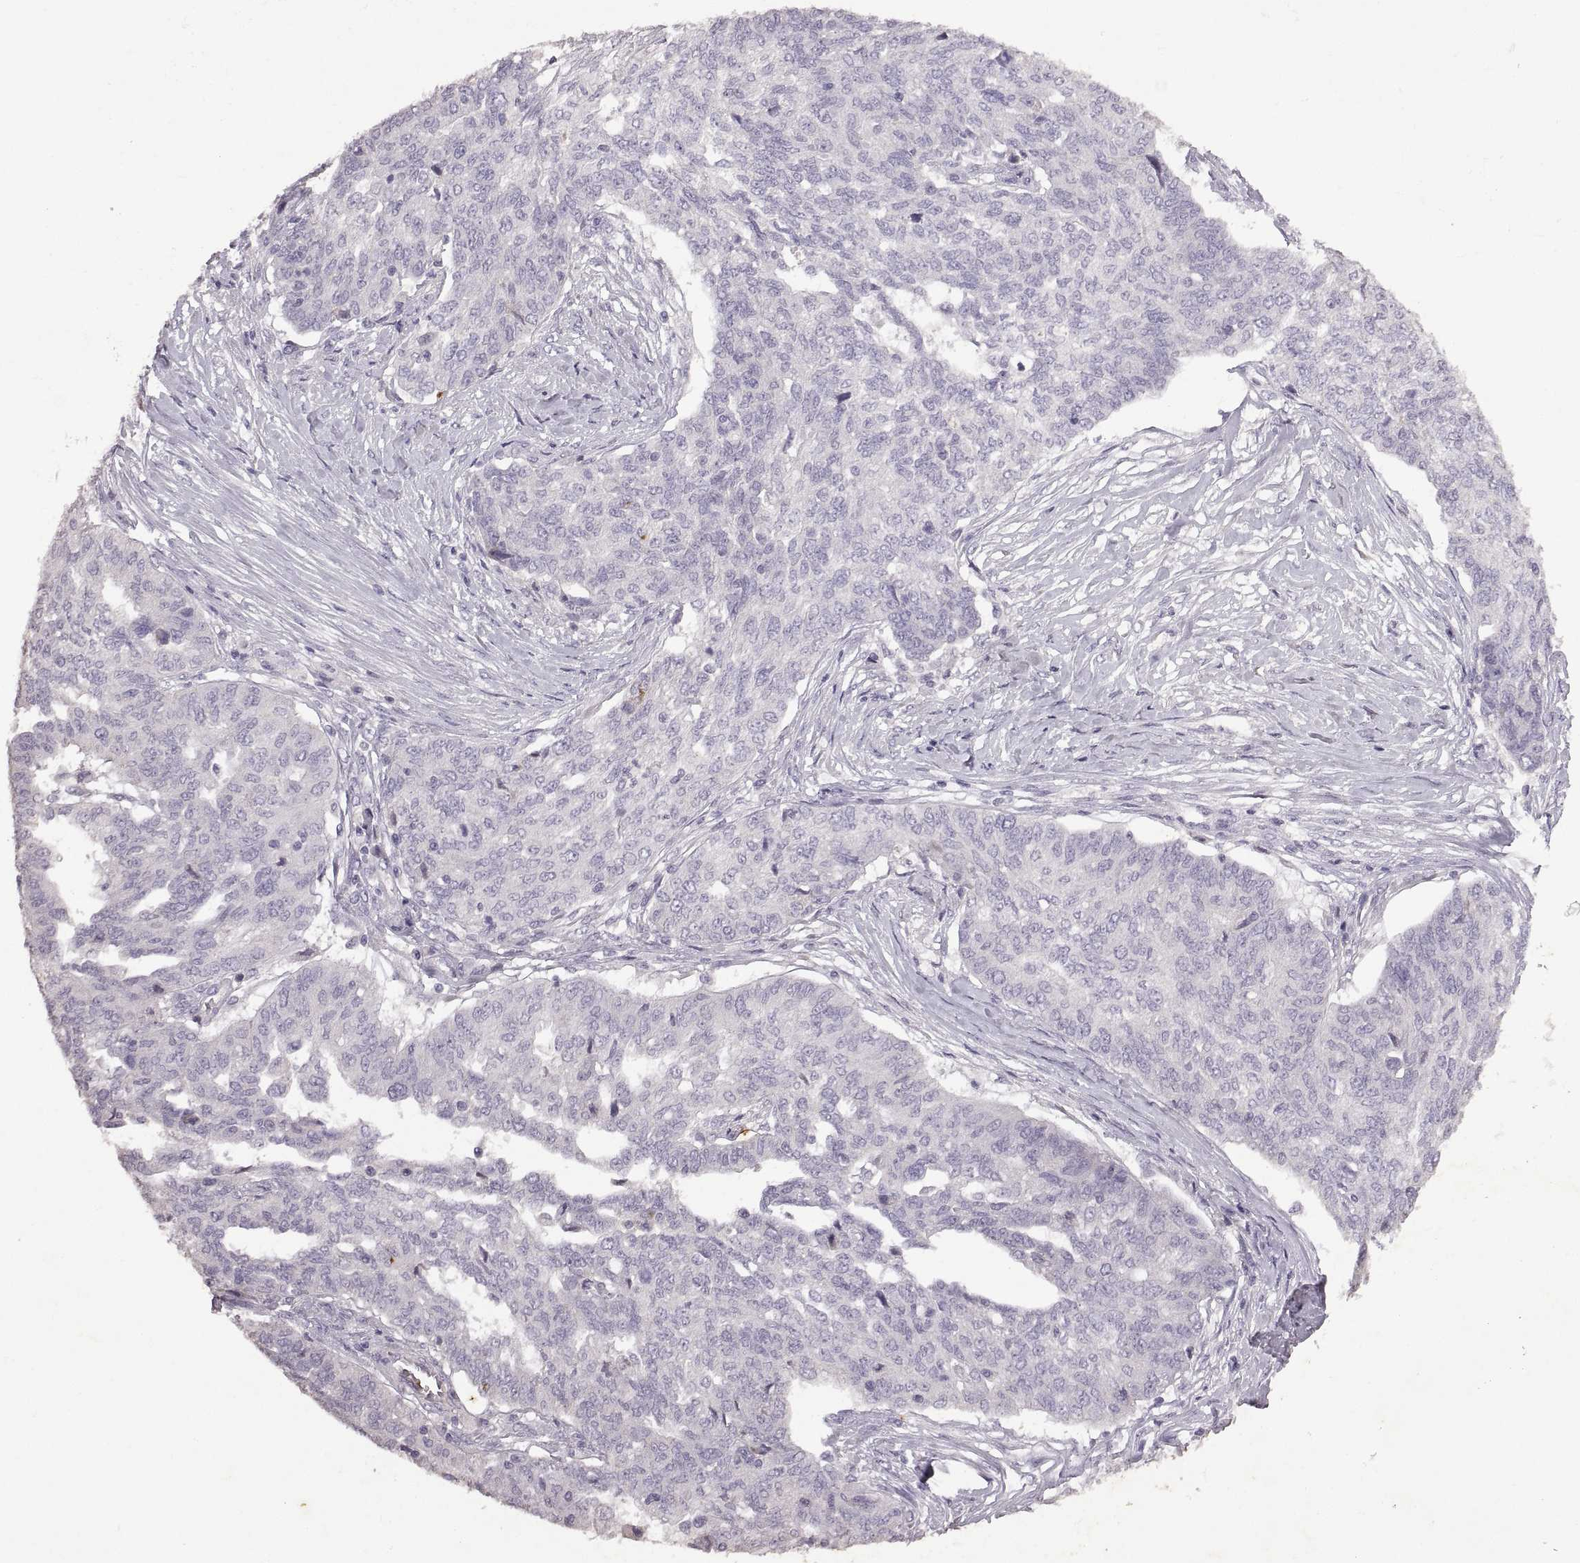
{"staining": {"intensity": "negative", "quantity": "none", "location": "none"}, "tissue": "ovarian cancer", "cell_type": "Tumor cells", "image_type": "cancer", "snomed": [{"axis": "morphology", "description": "Cystadenocarcinoma, serous, NOS"}, {"axis": "topography", "description": "Ovary"}], "caption": "This is a photomicrograph of immunohistochemistry (IHC) staining of serous cystadenocarcinoma (ovarian), which shows no expression in tumor cells.", "gene": "DEFB136", "patient": {"sex": "female", "age": 67}}